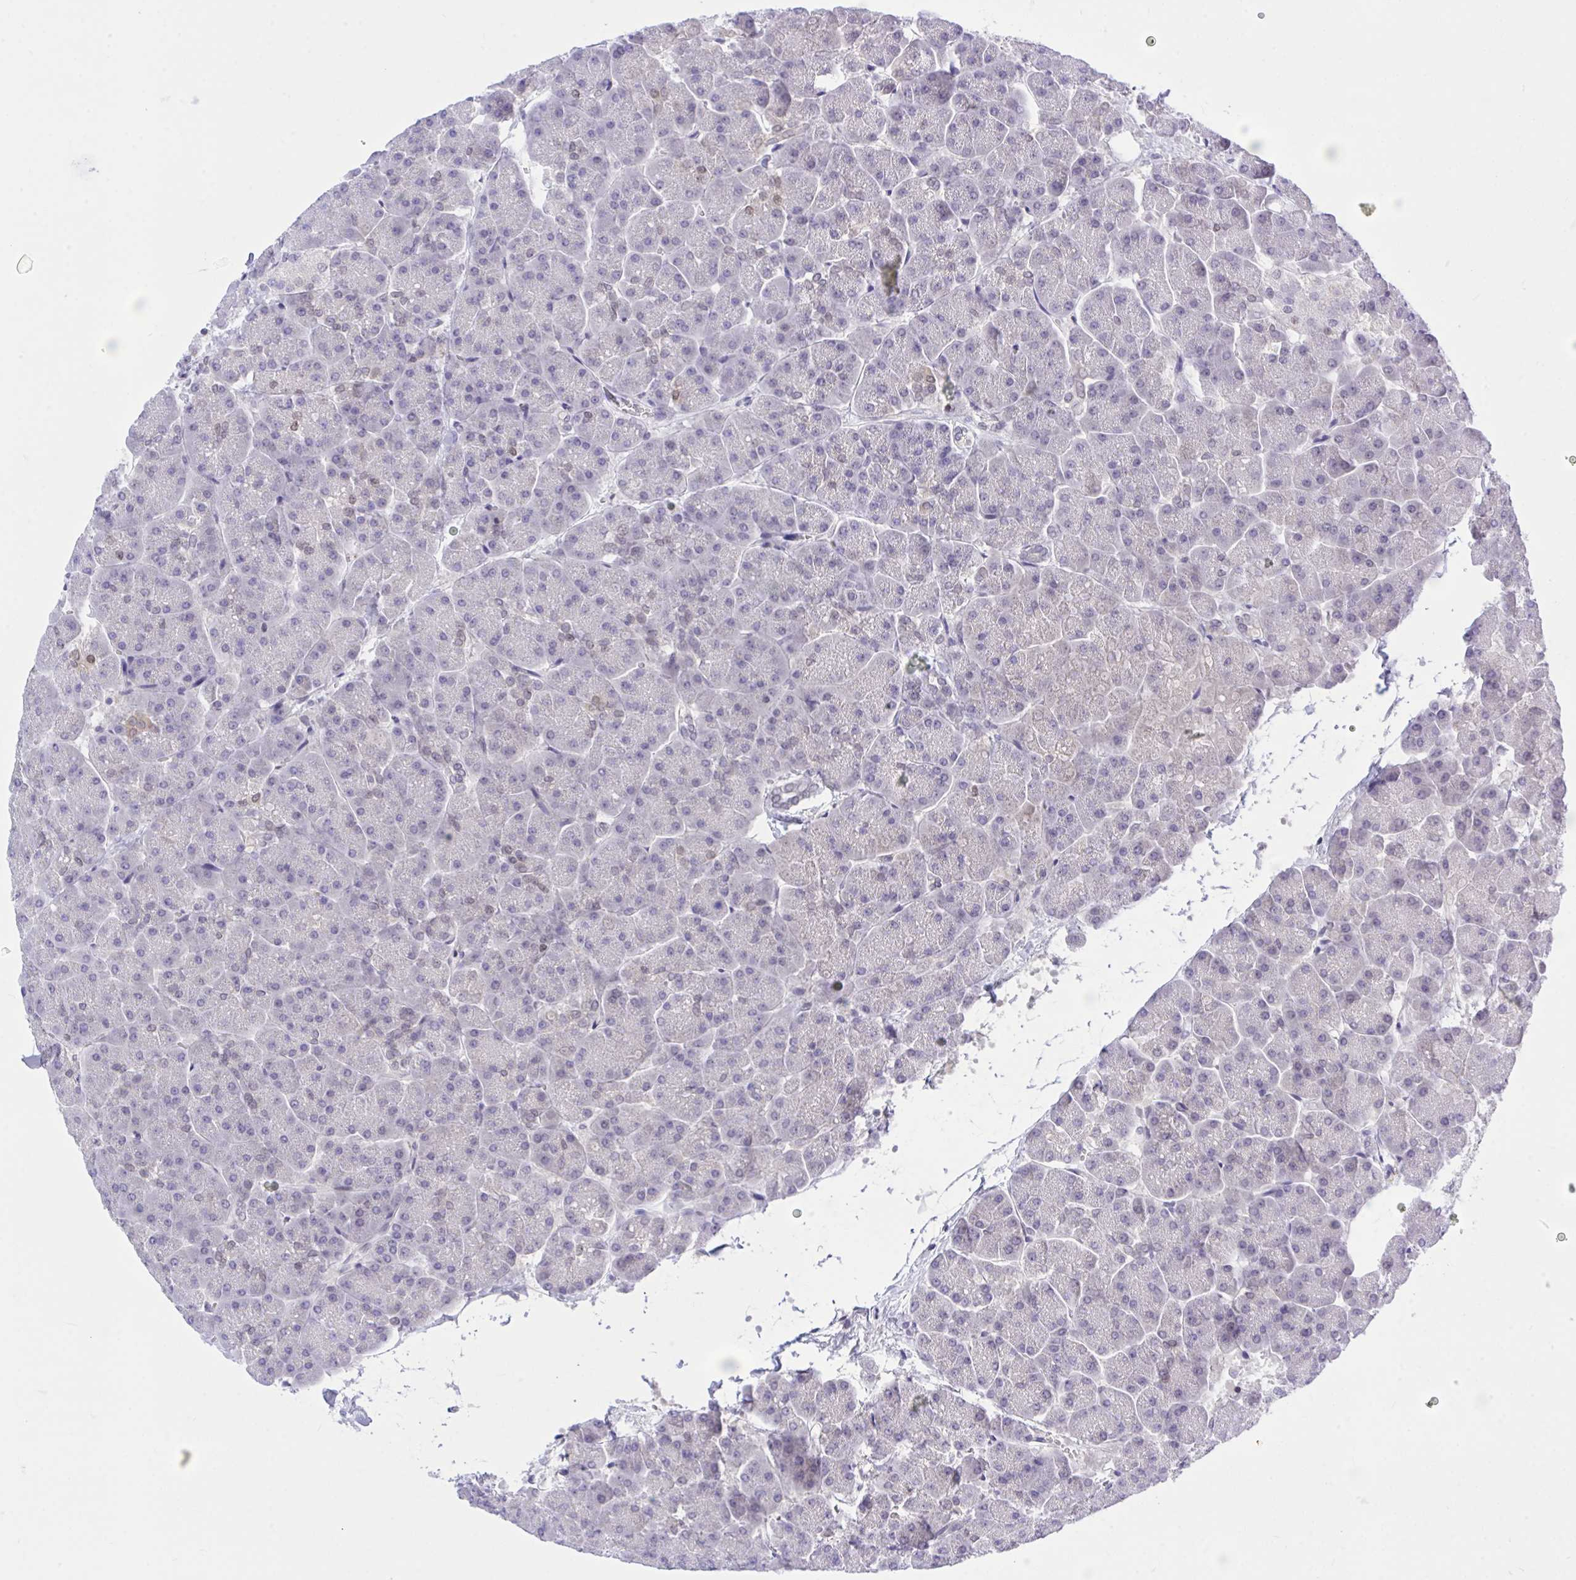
{"staining": {"intensity": "weak", "quantity": "<25%", "location": "nuclear"}, "tissue": "pancreas", "cell_type": "Exocrine glandular cells", "image_type": "normal", "snomed": [{"axis": "morphology", "description": "Normal tissue, NOS"}, {"axis": "topography", "description": "Pancreas"}, {"axis": "topography", "description": "Peripheral nerve tissue"}], "caption": "The photomicrograph demonstrates no staining of exocrine glandular cells in unremarkable pancreas. Nuclei are stained in blue.", "gene": "CXCL8", "patient": {"sex": "male", "age": 54}}